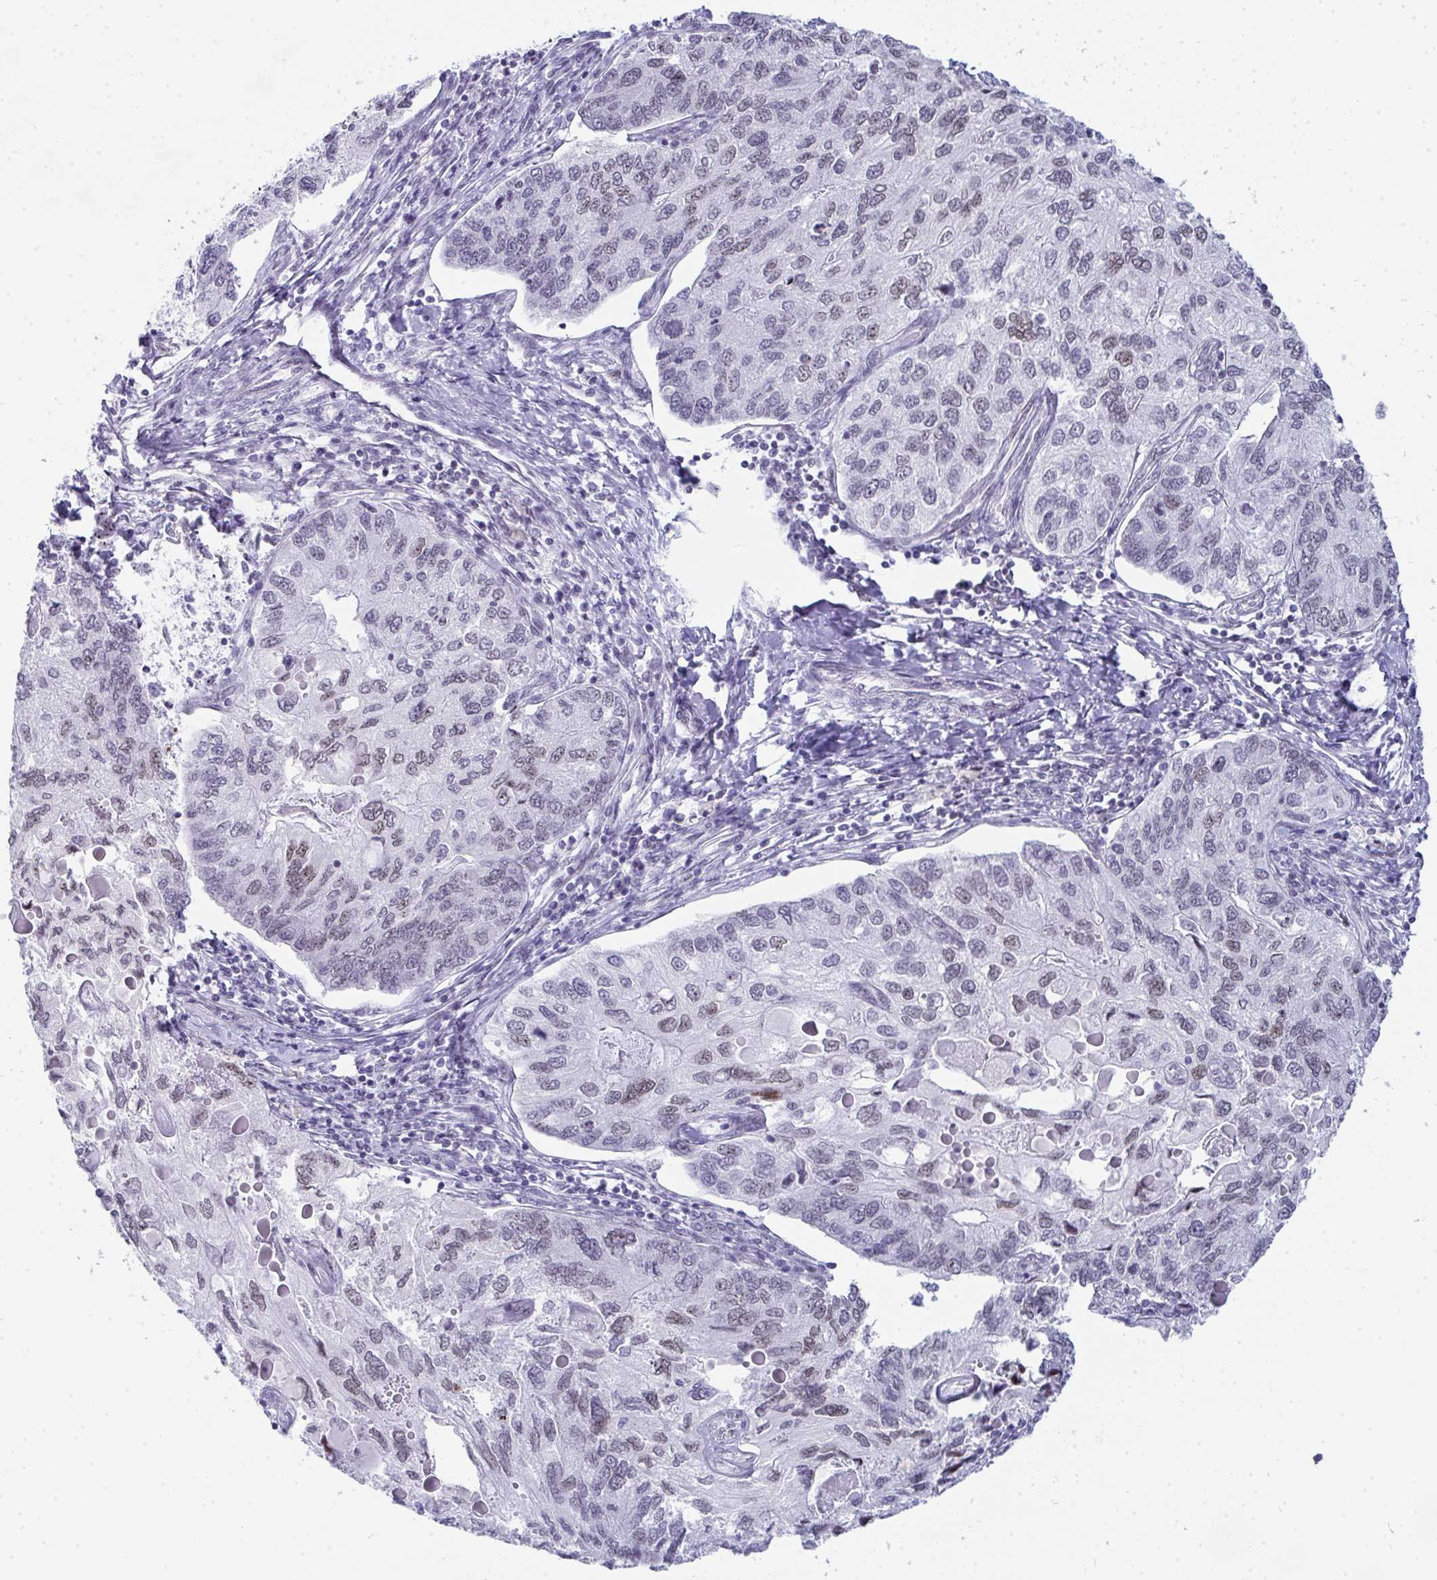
{"staining": {"intensity": "weak", "quantity": "<25%", "location": "nuclear"}, "tissue": "endometrial cancer", "cell_type": "Tumor cells", "image_type": "cancer", "snomed": [{"axis": "morphology", "description": "Carcinoma, NOS"}, {"axis": "topography", "description": "Uterus"}], "caption": "DAB immunohistochemical staining of human endometrial cancer reveals no significant expression in tumor cells. The staining is performed using DAB (3,3'-diaminobenzidine) brown chromogen with nuclei counter-stained in using hematoxylin.", "gene": "NOP10", "patient": {"sex": "female", "age": 76}}